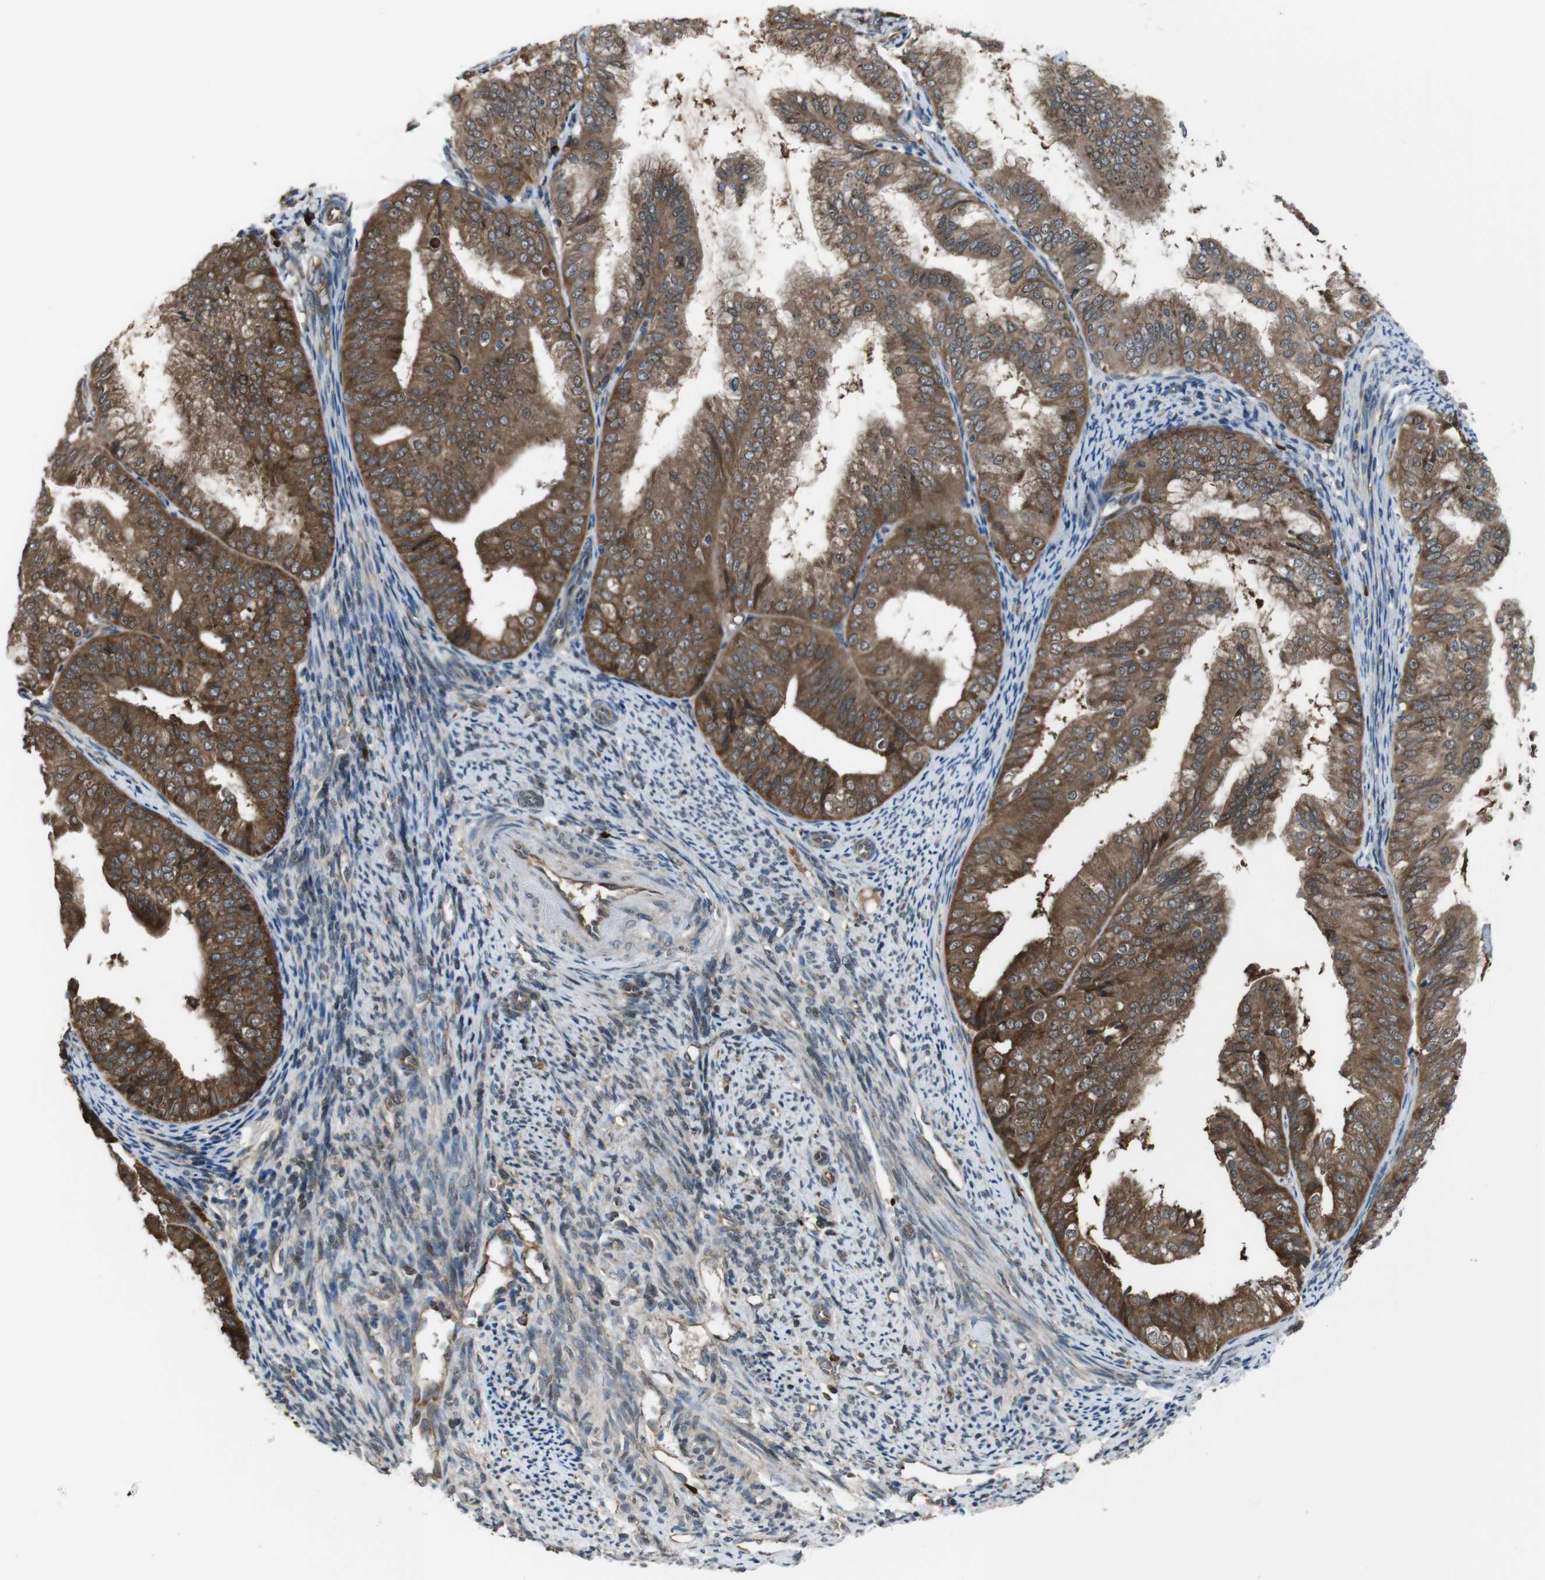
{"staining": {"intensity": "strong", "quantity": ">75%", "location": "cytoplasmic/membranous"}, "tissue": "endometrial cancer", "cell_type": "Tumor cells", "image_type": "cancer", "snomed": [{"axis": "morphology", "description": "Adenocarcinoma, NOS"}, {"axis": "topography", "description": "Endometrium"}], "caption": "Tumor cells show high levels of strong cytoplasmic/membranous staining in approximately >75% of cells in human endometrial adenocarcinoma.", "gene": "SSR3", "patient": {"sex": "female", "age": 63}}